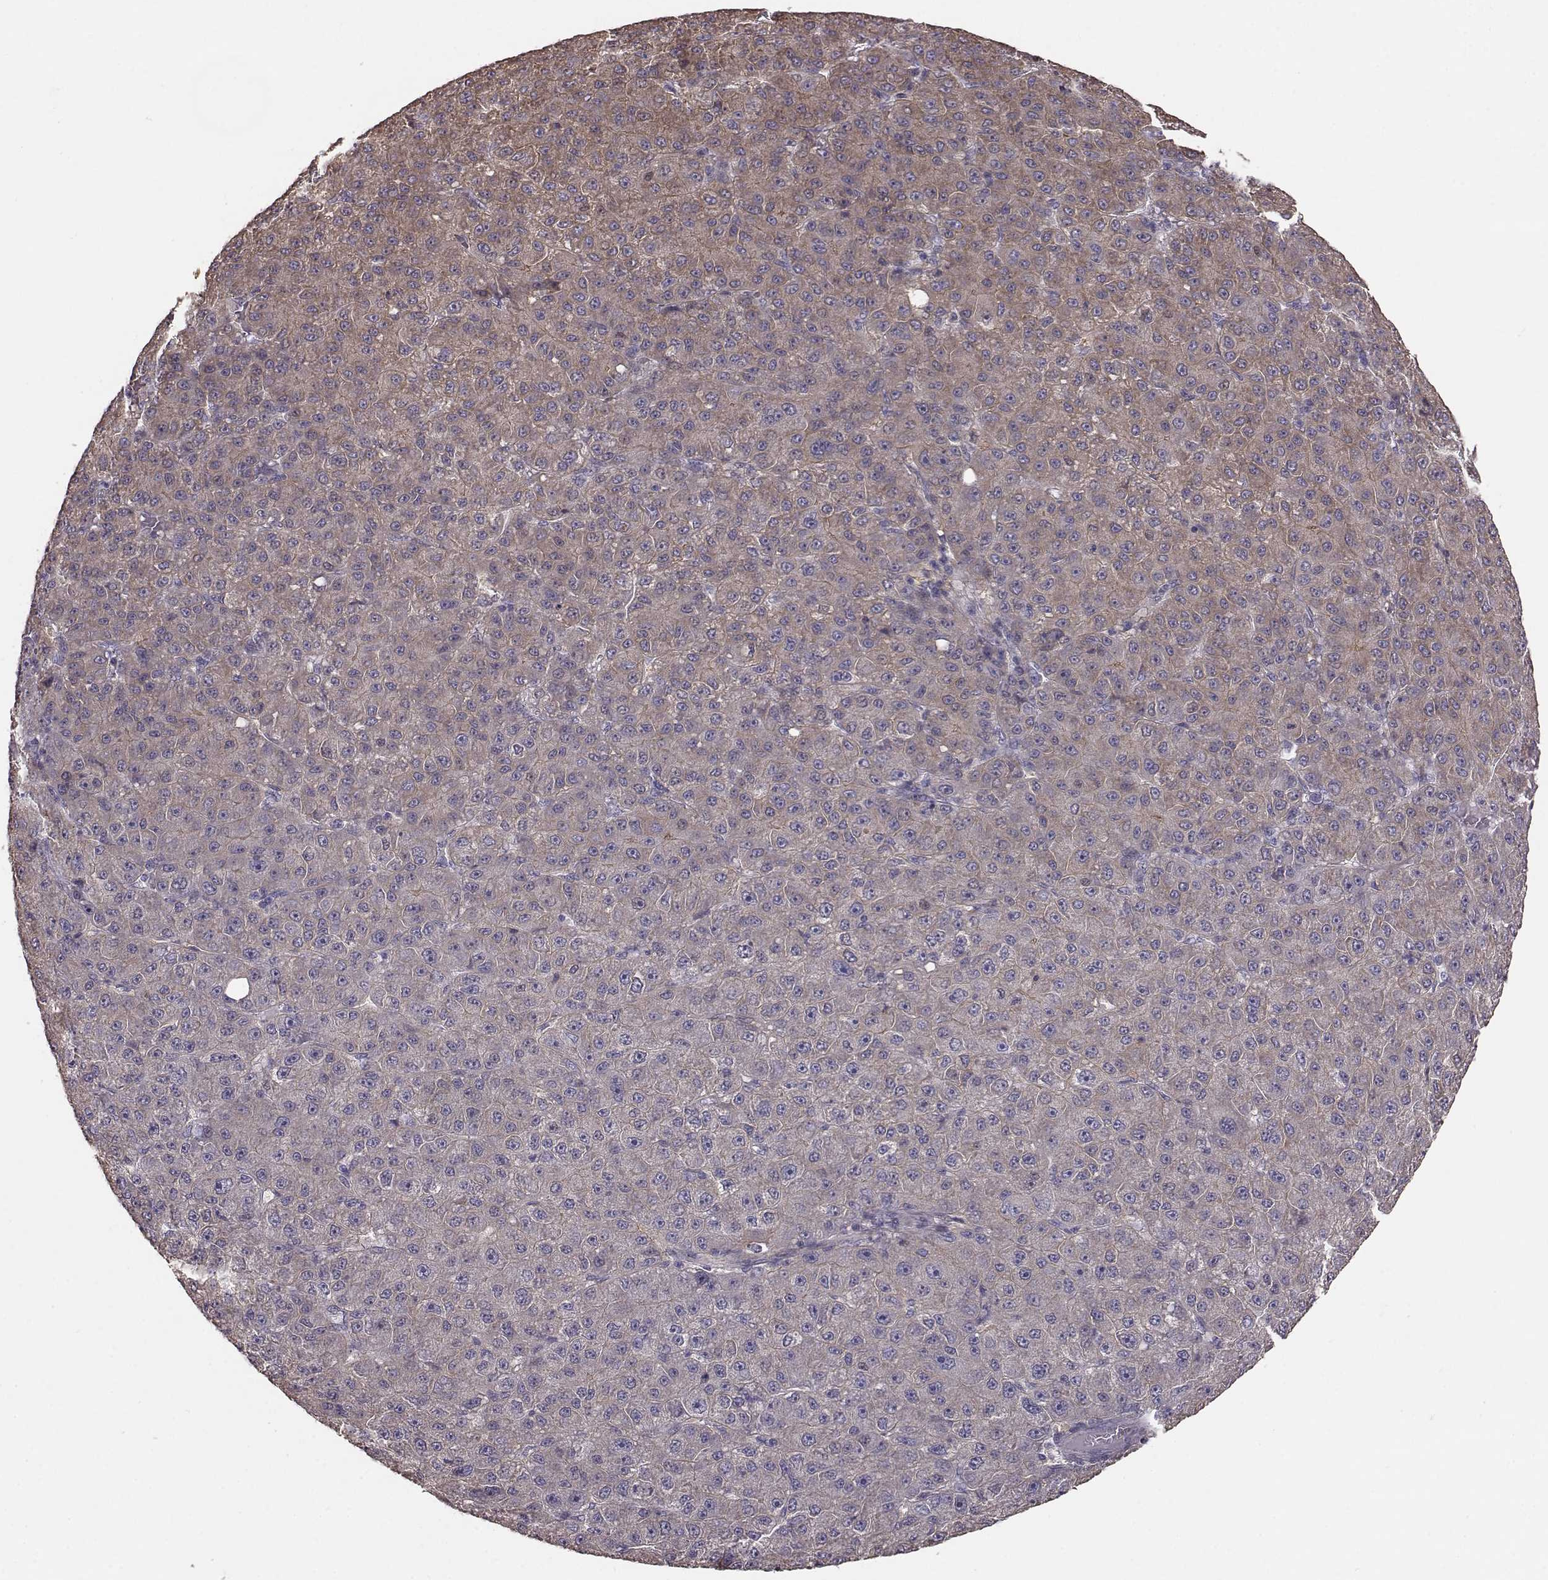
{"staining": {"intensity": "weak", "quantity": "<25%", "location": "cytoplasmic/membranous"}, "tissue": "liver cancer", "cell_type": "Tumor cells", "image_type": "cancer", "snomed": [{"axis": "morphology", "description": "Carcinoma, Hepatocellular, NOS"}, {"axis": "topography", "description": "Liver"}], "caption": "There is no significant positivity in tumor cells of hepatocellular carcinoma (liver). The staining was performed using DAB to visualize the protein expression in brown, while the nuclei were stained in blue with hematoxylin (Magnification: 20x).", "gene": "GPR50", "patient": {"sex": "male", "age": 67}}